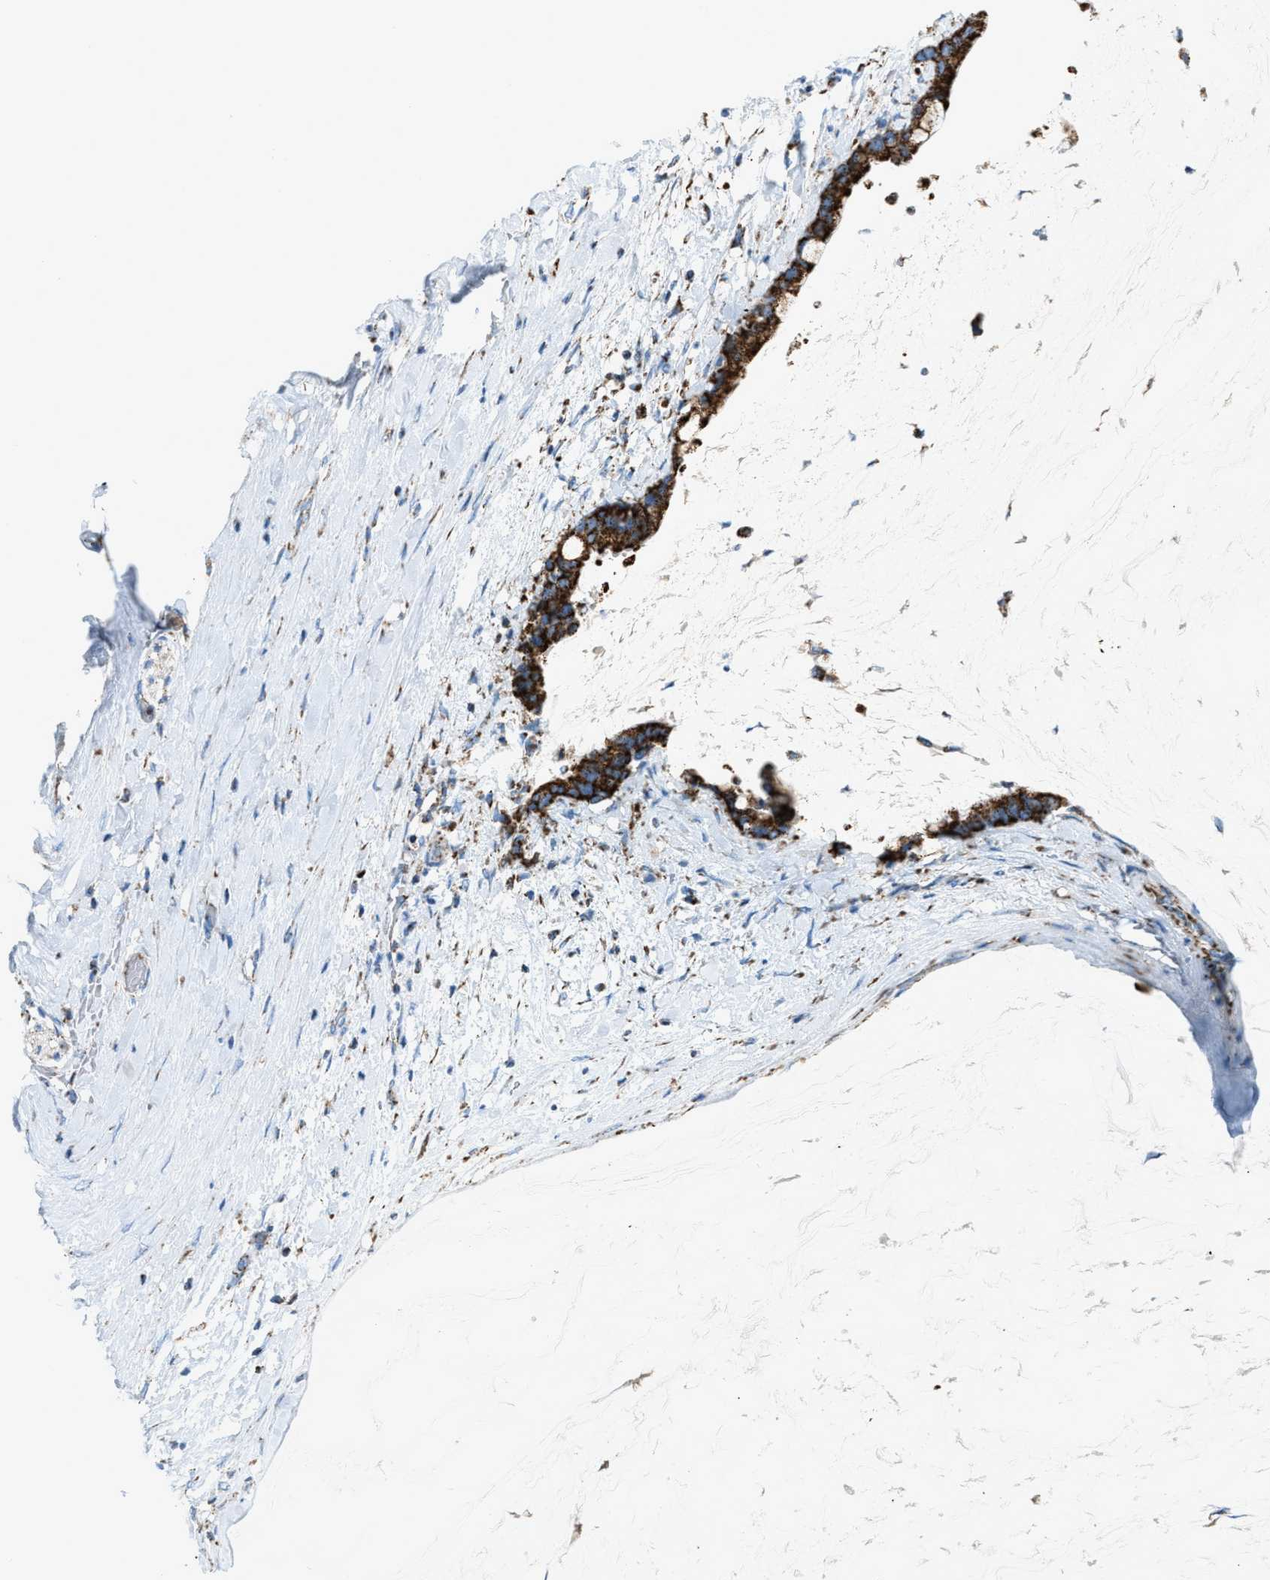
{"staining": {"intensity": "strong", "quantity": ">75%", "location": "cytoplasmic/membranous"}, "tissue": "pancreatic cancer", "cell_type": "Tumor cells", "image_type": "cancer", "snomed": [{"axis": "morphology", "description": "Adenocarcinoma, NOS"}, {"axis": "topography", "description": "Pancreas"}], "caption": "Protein analysis of pancreatic cancer (adenocarcinoma) tissue shows strong cytoplasmic/membranous positivity in approximately >75% of tumor cells. (Stains: DAB in brown, nuclei in blue, Microscopy: brightfield microscopy at high magnification).", "gene": "MDH2", "patient": {"sex": "male", "age": 41}}